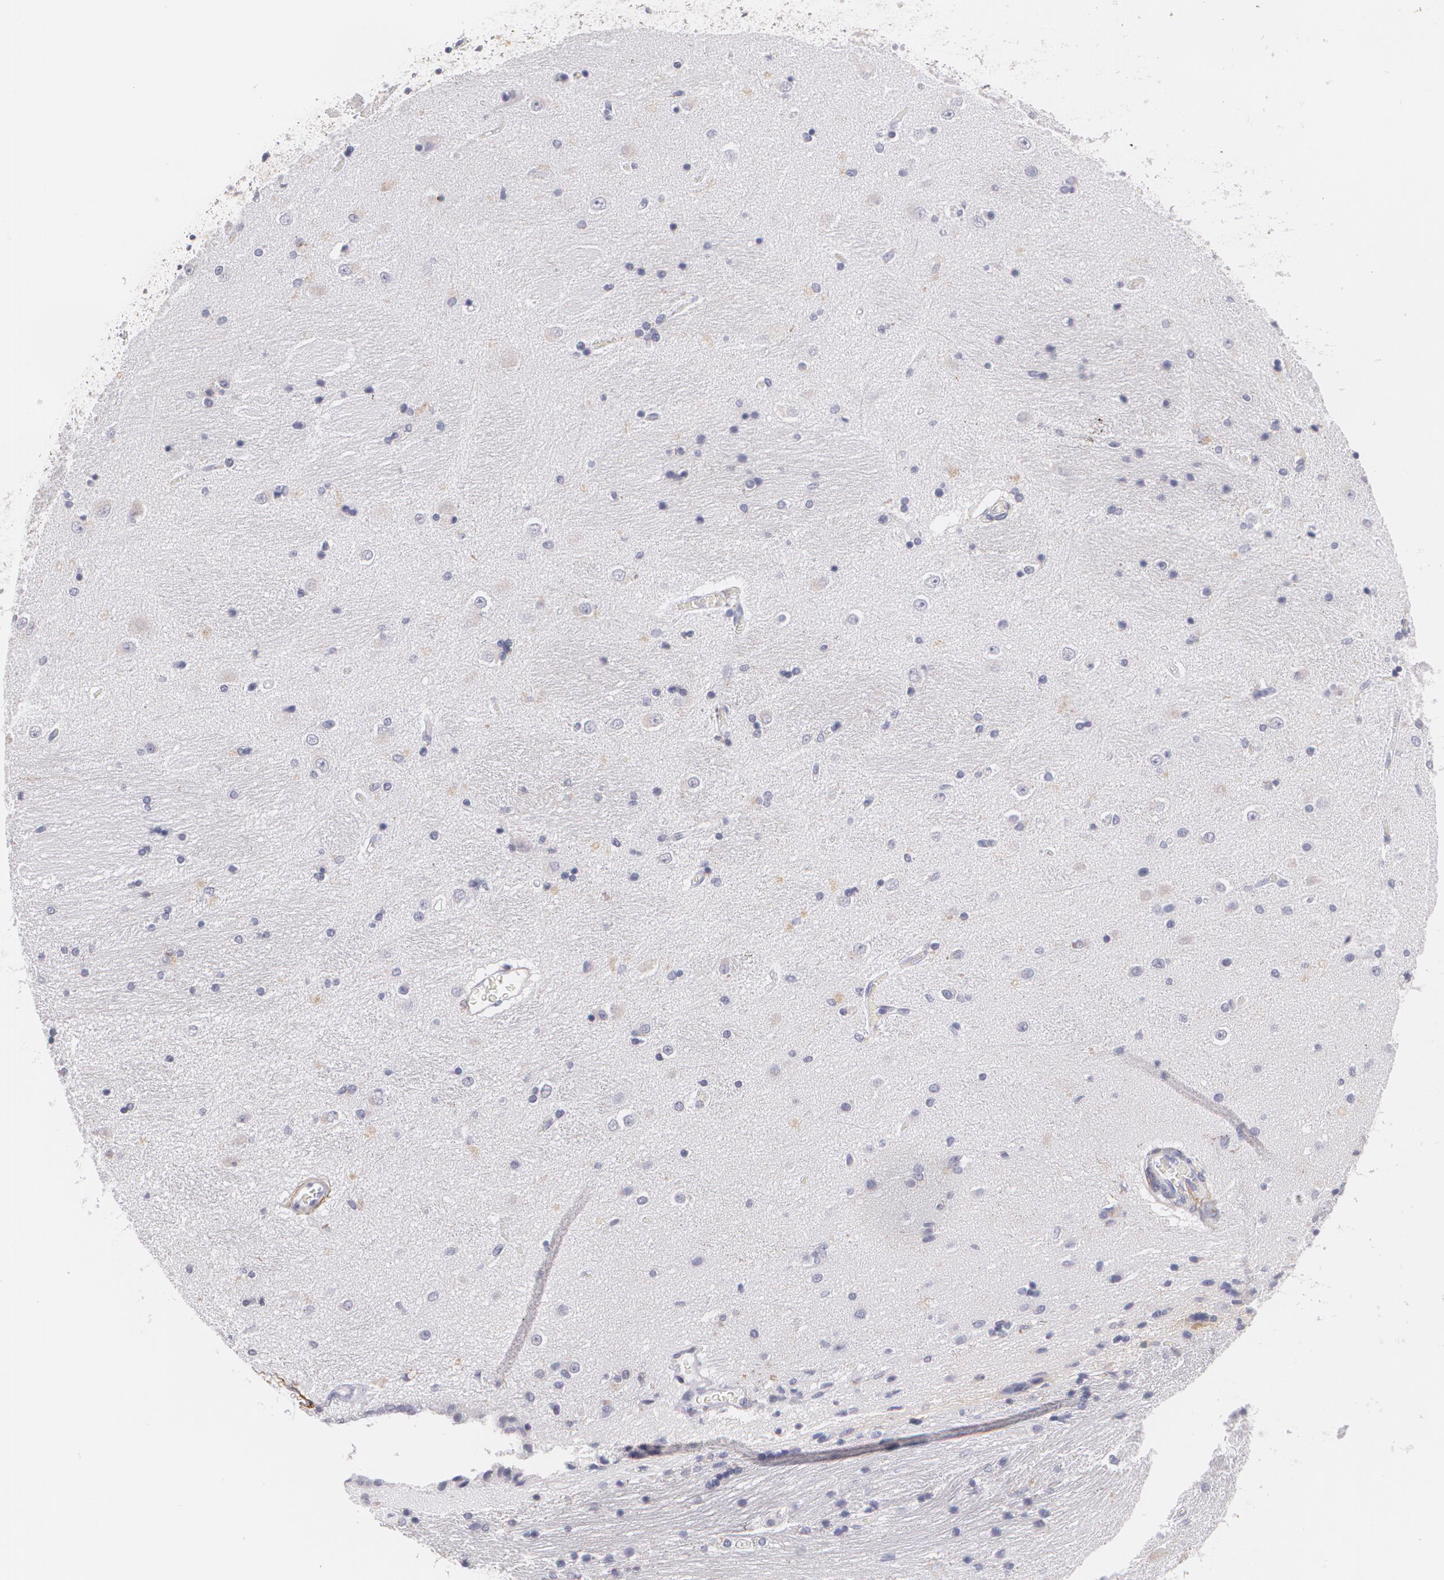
{"staining": {"intensity": "negative", "quantity": "none", "location": "none"}, "tissue": "hippocampus", "cell_type": "Glial cells", "image_type": "normal", "snomed": [{"axis": "morphology", "description": "Normal tissue, NOS"}, {"axis": "topography", "description": "Hippocampus"}], "caption": "An immunohistochemistry image of unremarkable hippocampus is shown. There is no staining in glial cells of hippocampus. (Brightfield microscopy of DAB IHC at high magnification).", "gene": "NGFR", "patient": {"sex": "female", "age": 54}}